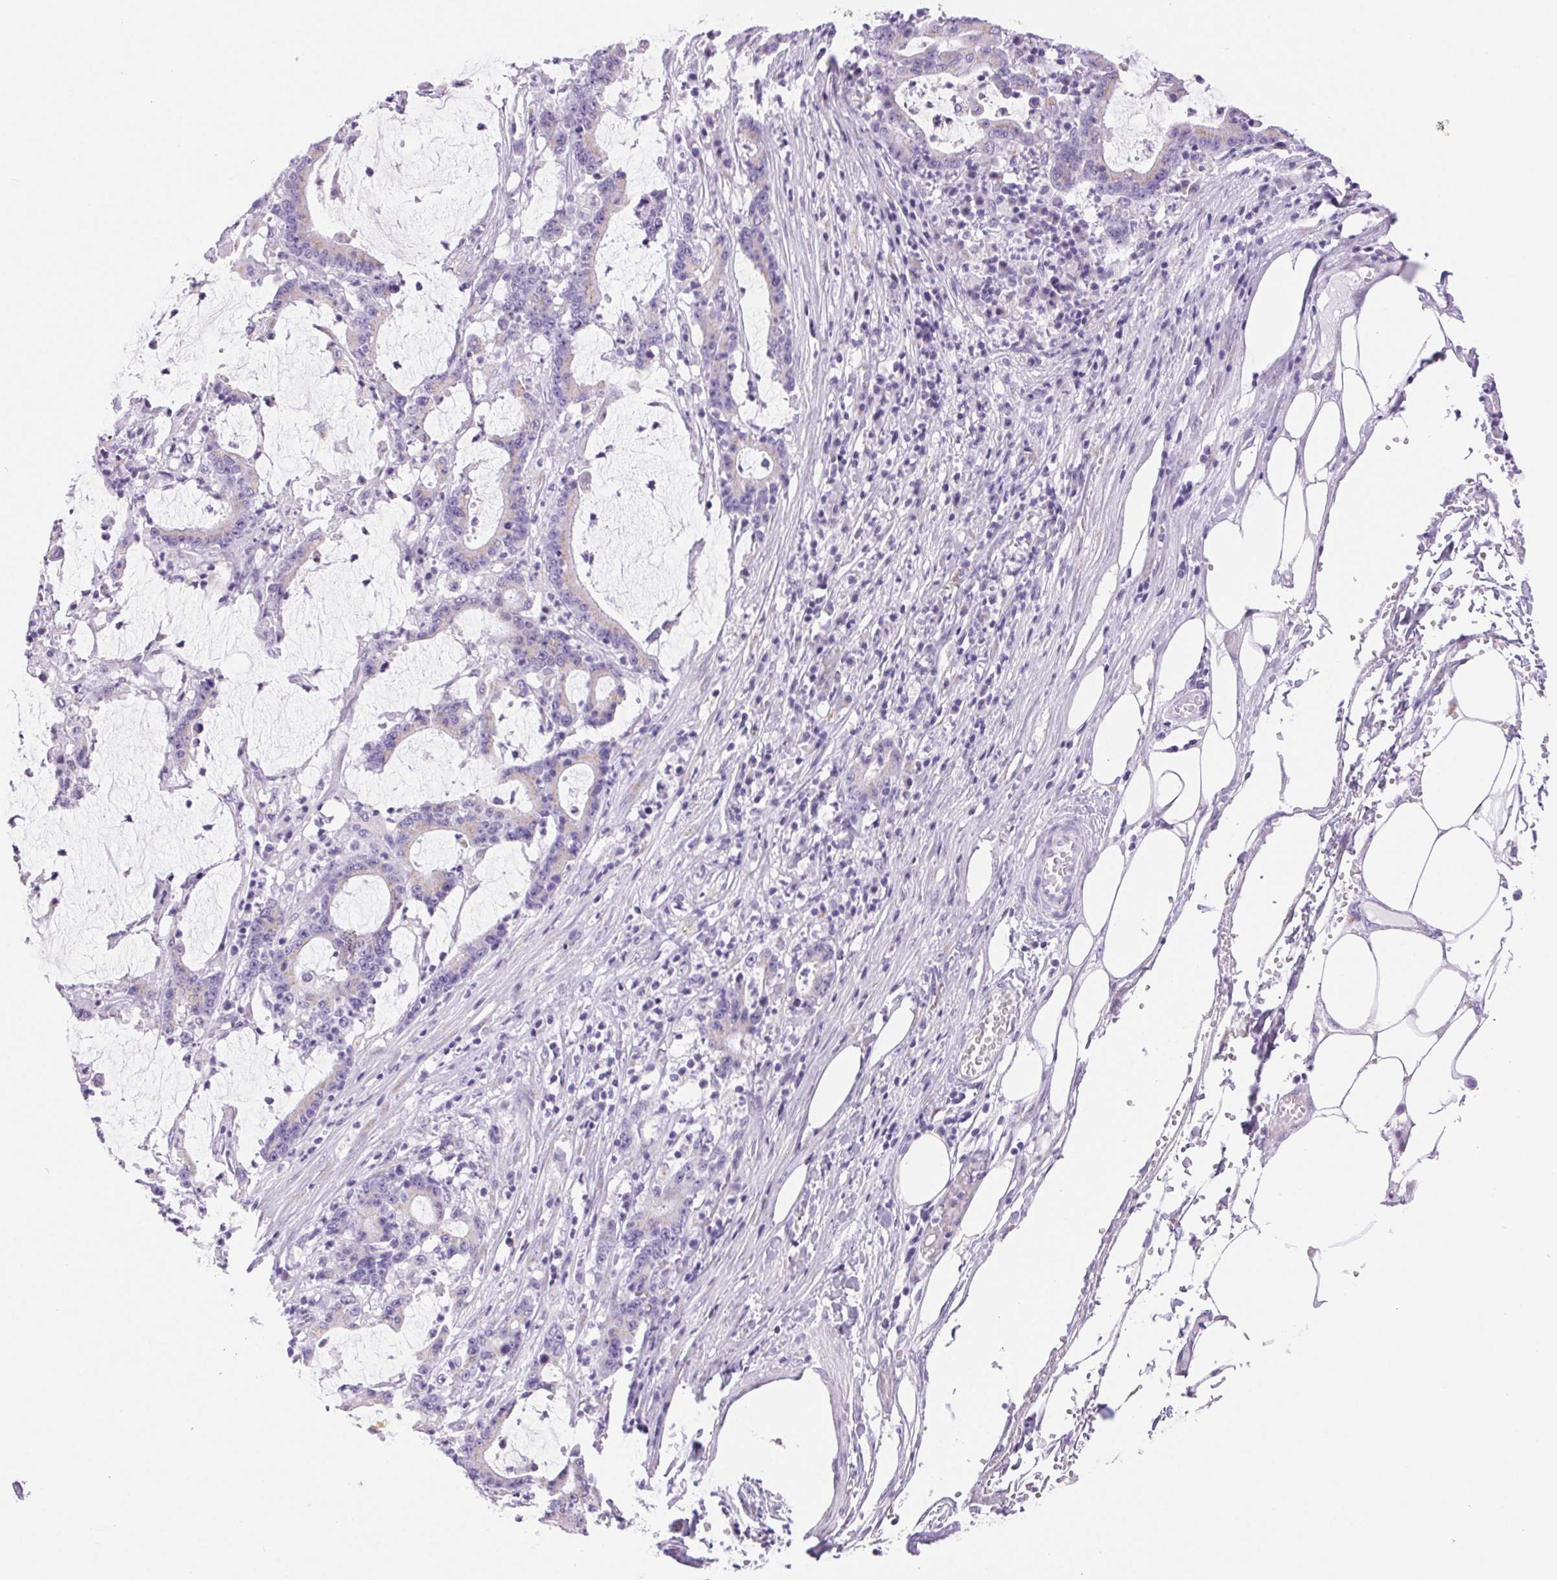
{"staining": {"intensity": "weak", "quantity": "<25%", "location": "cytoplasmic/membranous"}, "tissue": "stomach cancer", "cell_type": "Tumor cells", "image_type": "cancer", "snomed": [{"axis": "morphology", "description": "Adenocarcinoma, NOS"}, {"axis": "topography", "description": "Stomach, upper"}], "caption": "A photomicrograph of human stomach cancer is negative for staining in tumor cells.", "gene": "SERPINB3", "patient": {"sex": "male", "age": 68}}